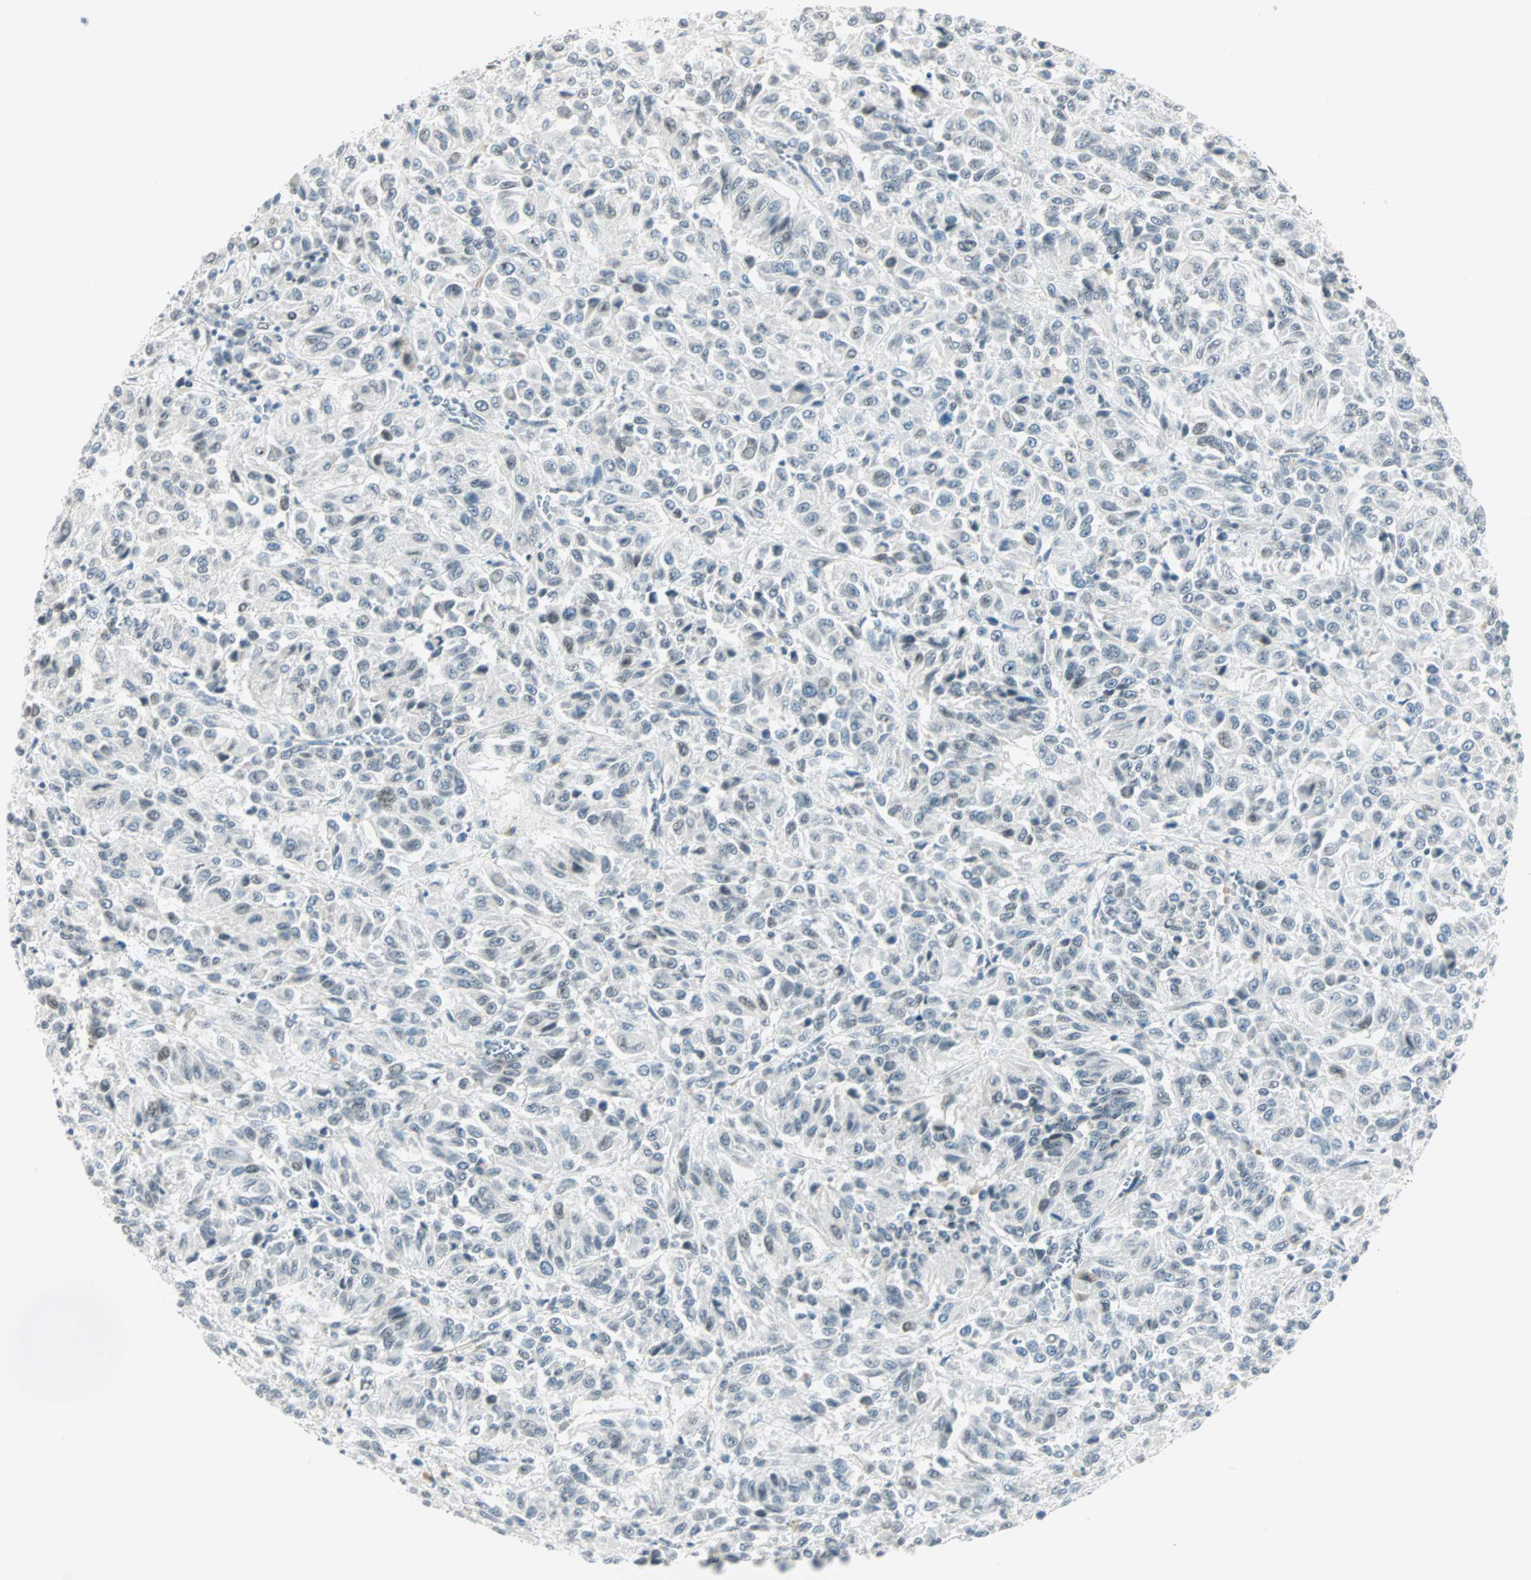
{"staining": {"intensity": "weak", "quantity": "<25%", "location": "nuclear"}, "tissue": "melanoma", "cell_type": "Tumor cells", "image_type": "cancer", "snomed": [{"axis": "morphology", "description": "Malignant melanoma, Metastatic site"}, {"axis": "topography", "description": "Lung"}], "caption": "Image shows no significant protein positivity in tumor cells of melanoma. (DAB (3,3'-diaminobenzidine) IHC with hematoxylin counter stain).", "gene": "BCAN", "patient": {"sex": "male", "age": 64}}